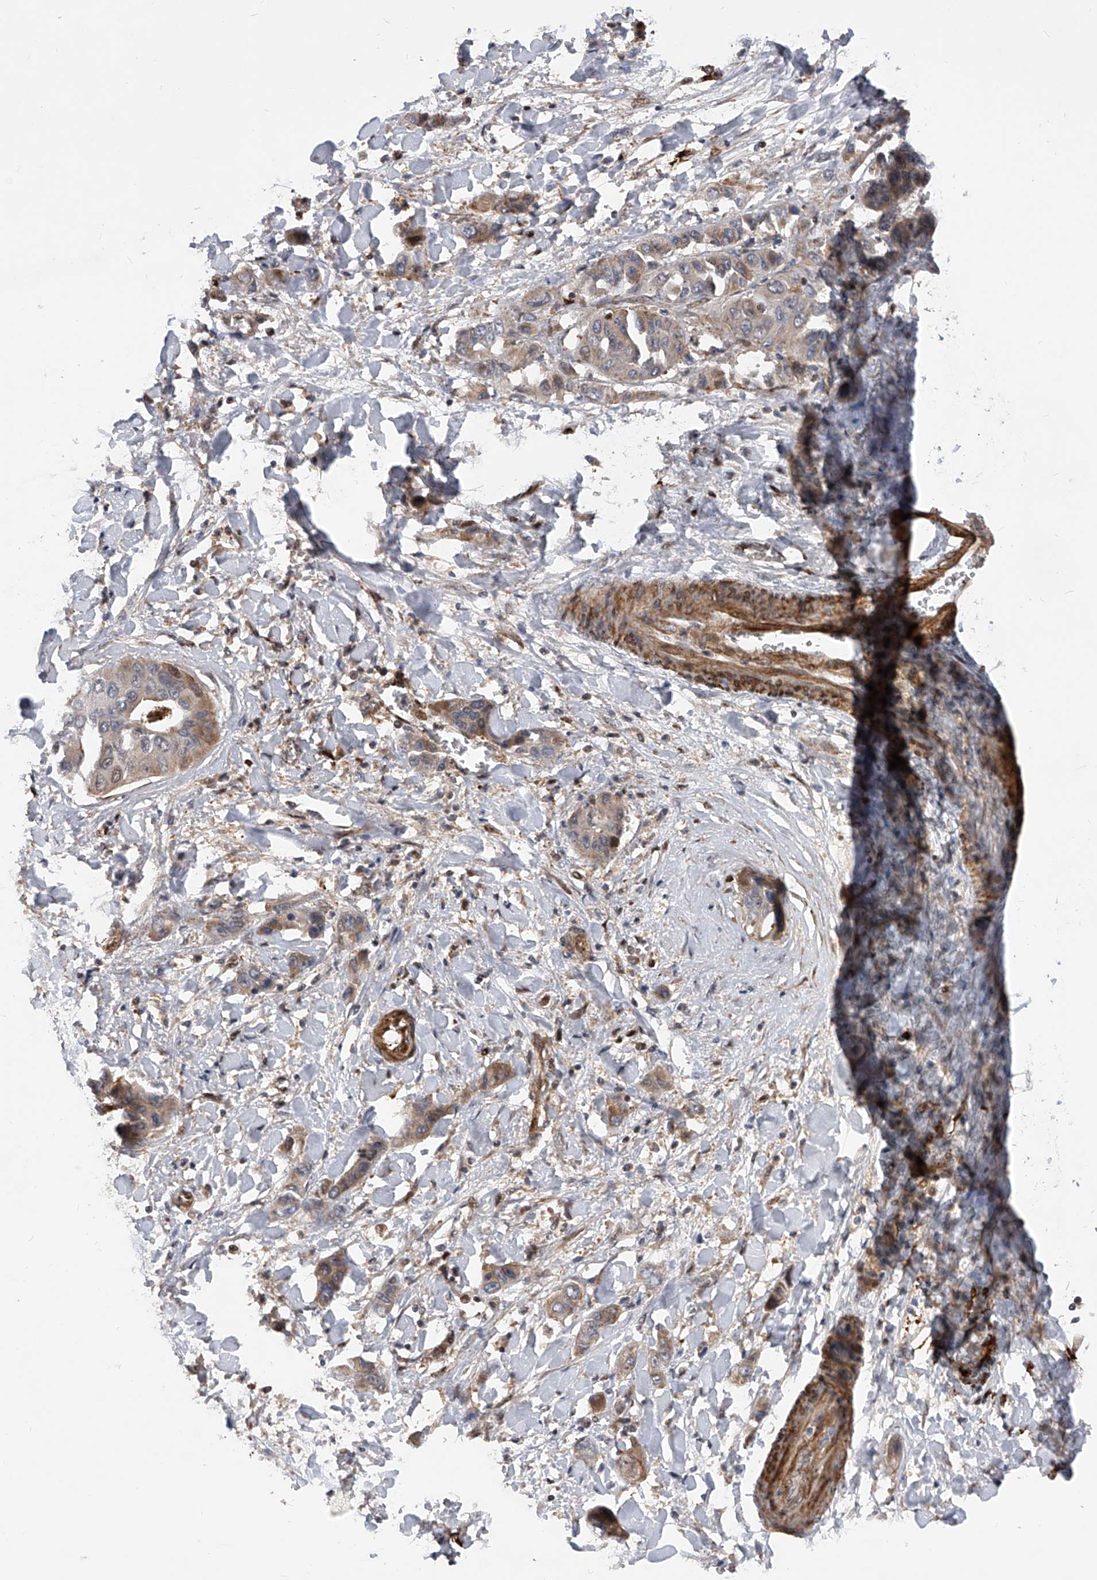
{"staining": {"intensity": "weak", "quantity": "25%-75%", "location": "cytoplasmic/membranous"}, "tissue": "liver cancer", "cell_type": "Tumor cells", "image_type": "cancer", "snomed": [{"axis": "morphology", "description": "Cholangiocarcinoma"}, {"axis": "topography", "description": "Liver"}], "caption": "Immunohistochemistry of human liver cholangiocarcinoma displays low levels of weak cytoplasmic/membranous staining in approximately 25%-75% of tumor cells. The protein is shown in brown color, while the nuclei are stained blue.", "gene": "PDSS2", "patient": {"sex": "female", "age": 52}}